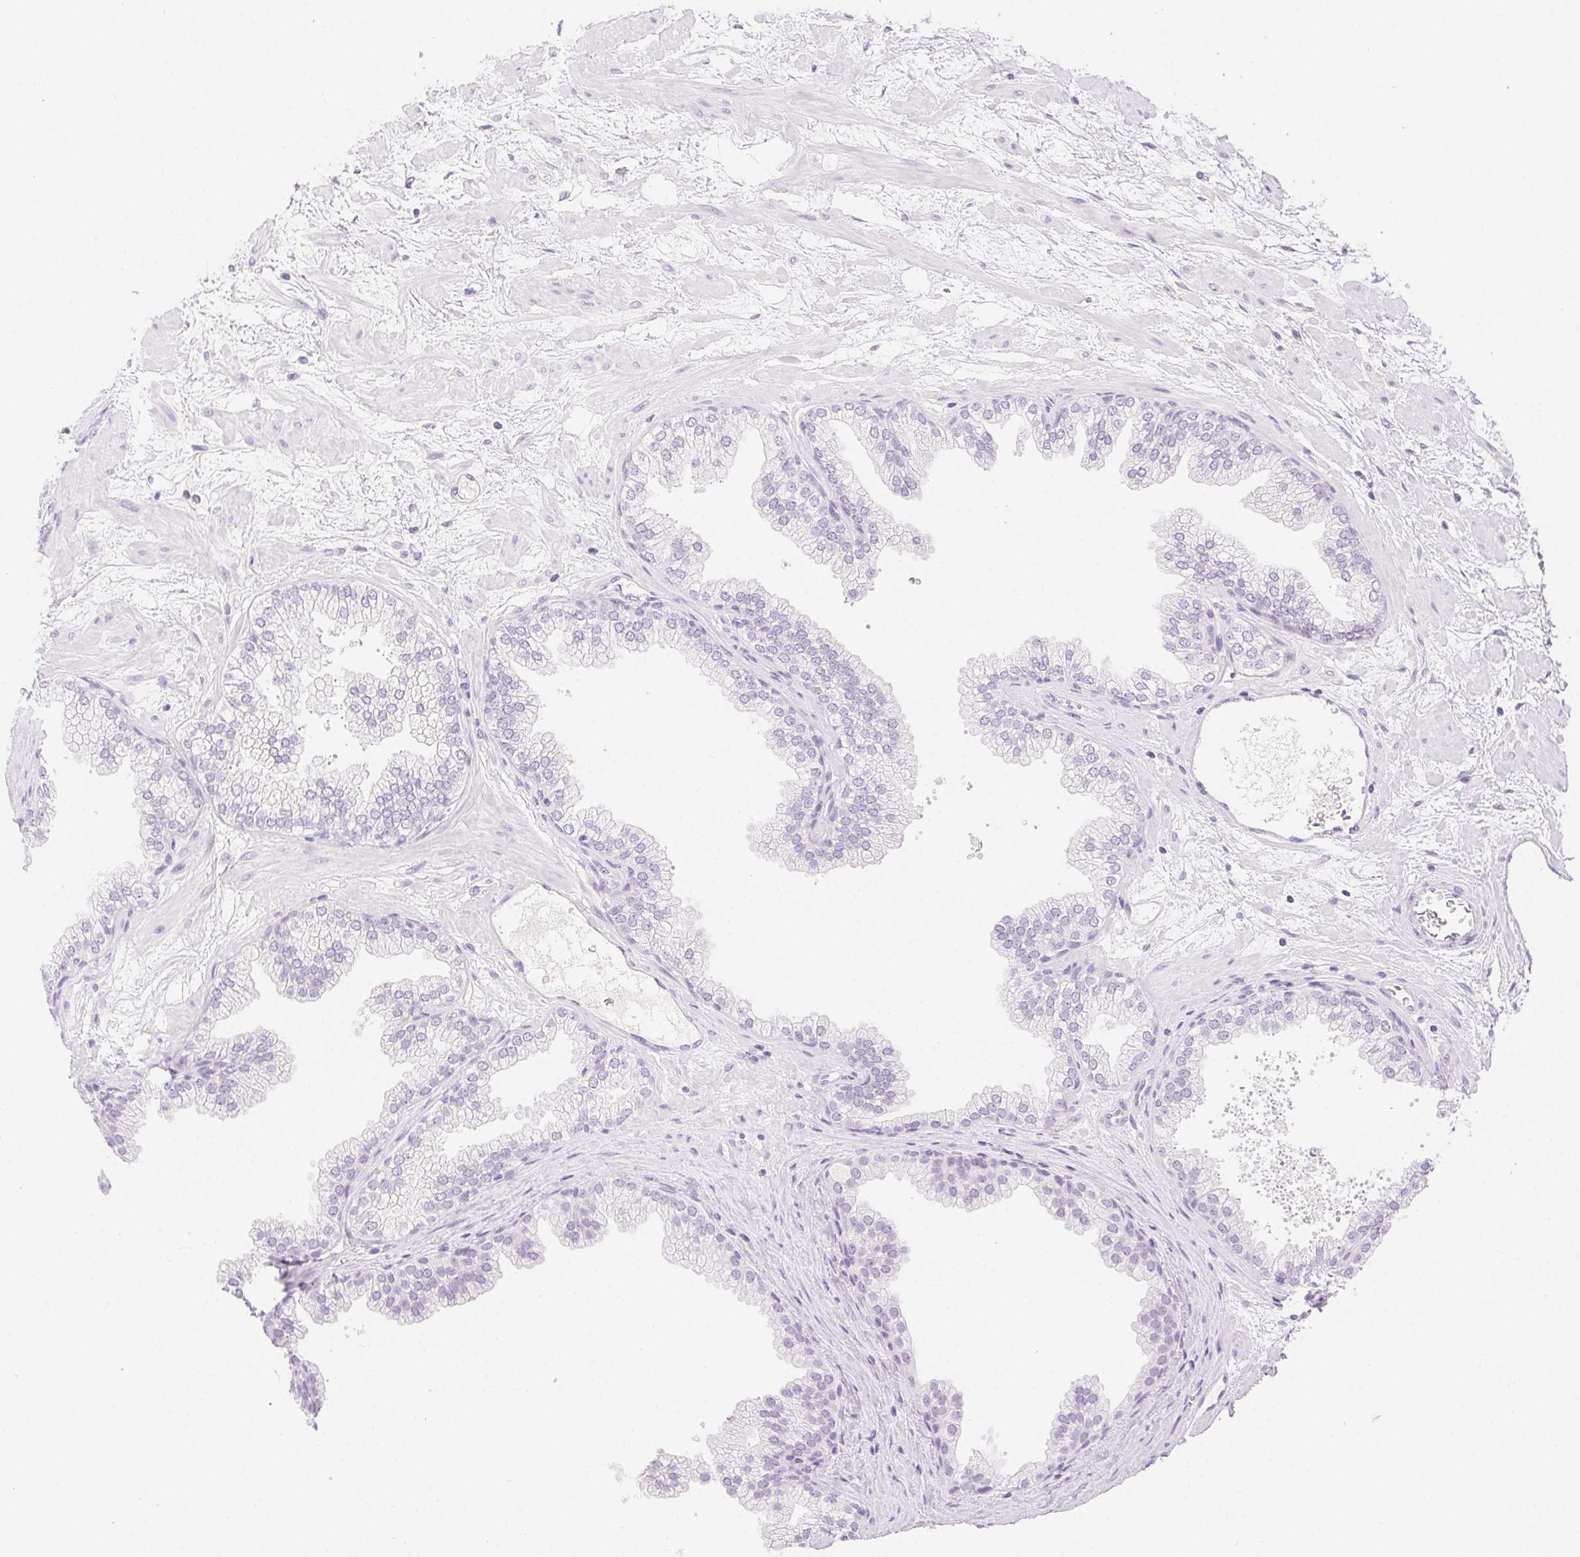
{"staining": {"intensity": "negative", "quantity": "none", "location": "none"}, "tissue": "prostate", "cell_type": "Glandular cells", "image_type": "normal", "snomed": [{"axis": "morphology", "description": "Normal tissue, NOS"}, {"axis": "topography", "description": "Prostate"}], "caption": "This is a histopathology image of IHC staining of normal prostate, which shows no staining in glandular cells. (Stains: DAB immunohistochemistry with hematoxylin counter stain, Microscopy: brightfield microscopy at high magnification).", "gene": "SPACA4", "patient": {"sex": "male", "age": 37}}